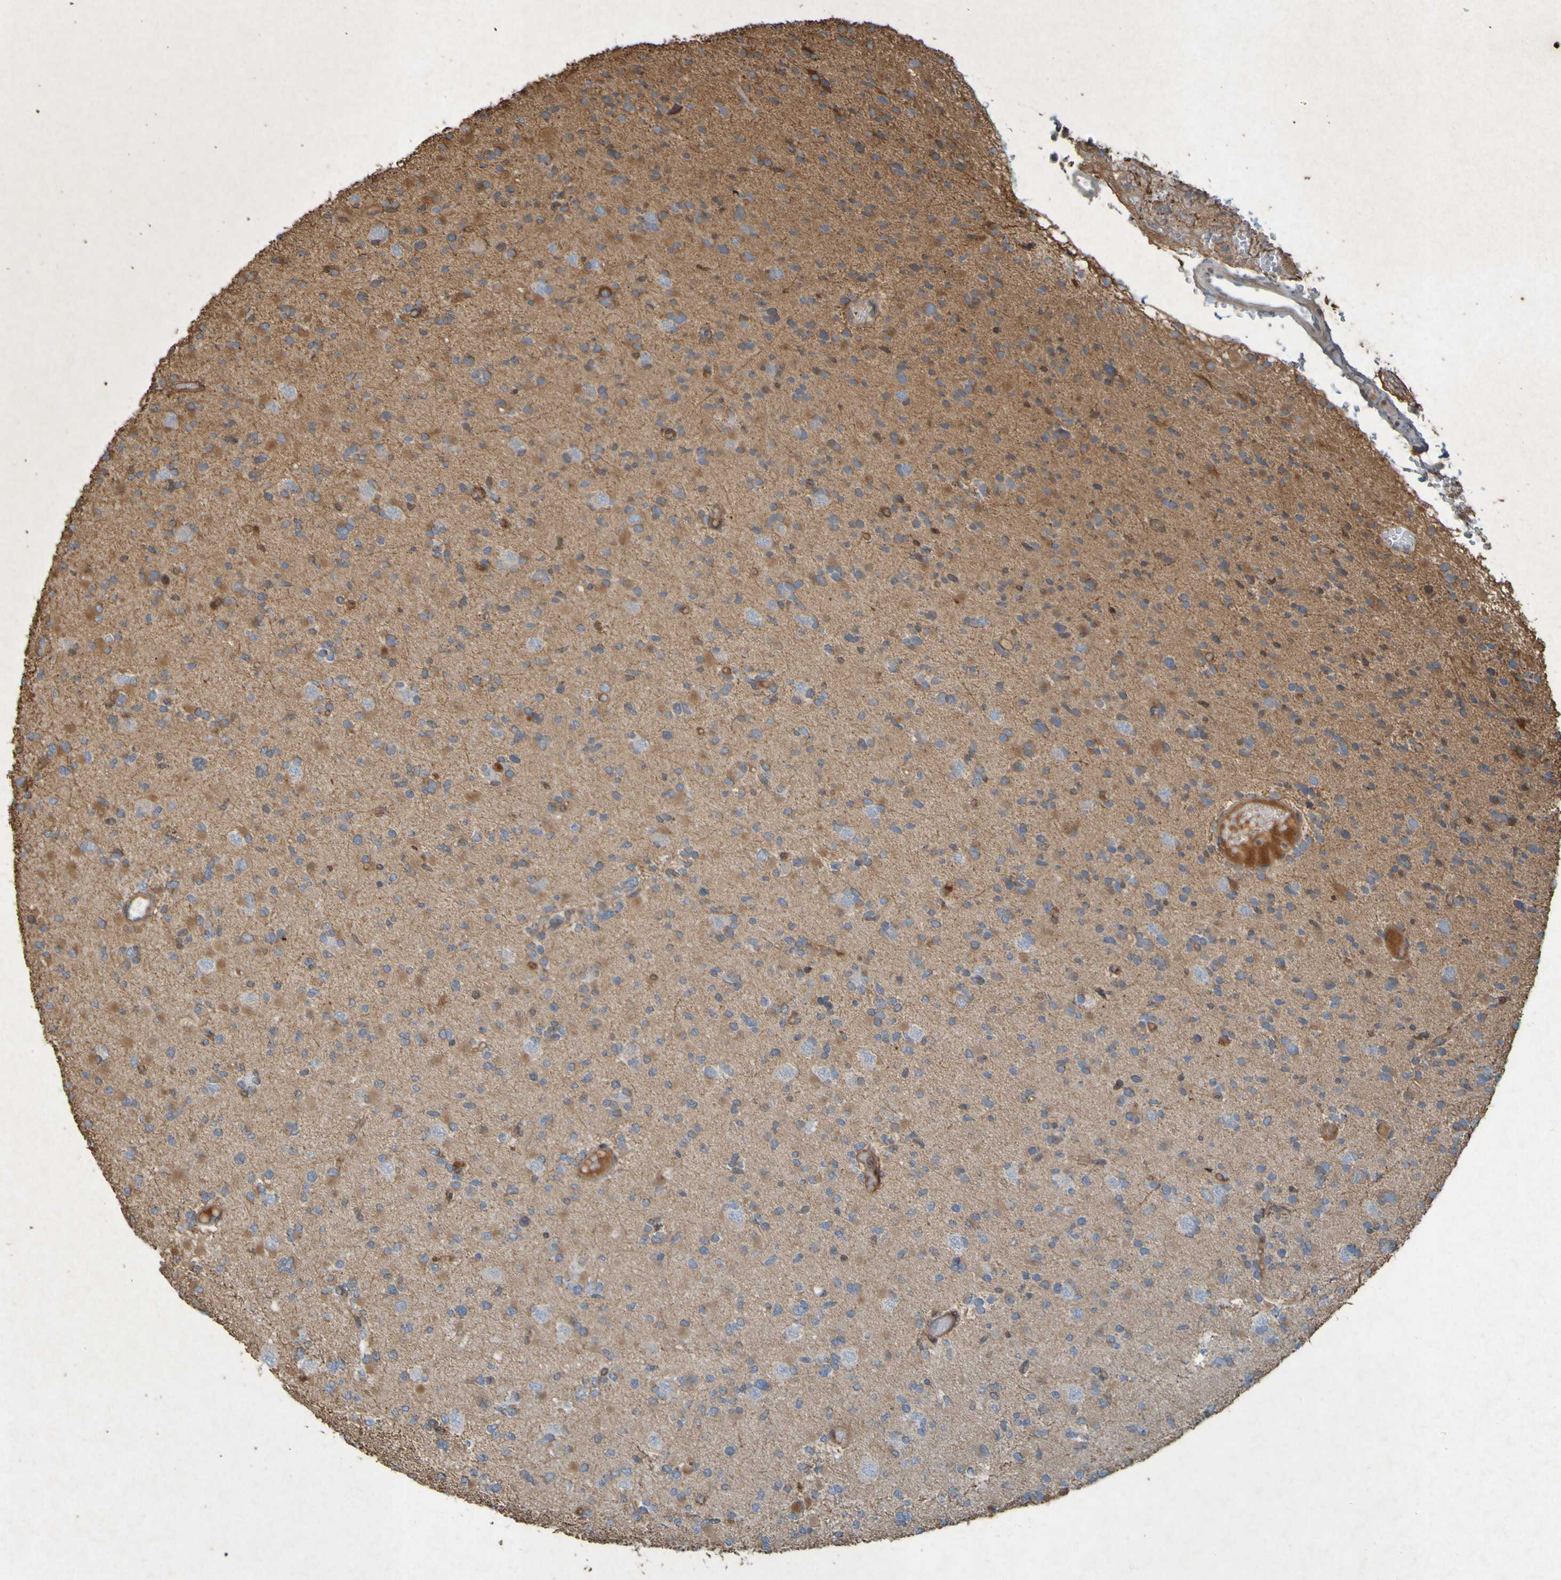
{"staining": {"intensity": "negative", "quantity": "none", "location": "none"}, "tissue": "glioma", "cell_type": "Tumor cells", "image_type": "cancer", "snomed": [{"axis": "morphology", "description": "Glioma, malignant, Low grade"}, {"axis": "topography", "description": "Brain"}], "caption": "IHC image of low-grade glioma (malignant) stained for a protein (brown), which exhibits no positivity in tumor cells.", "gene": "GUCY1A1", "patient": {"sex": "female", "age": 22}}